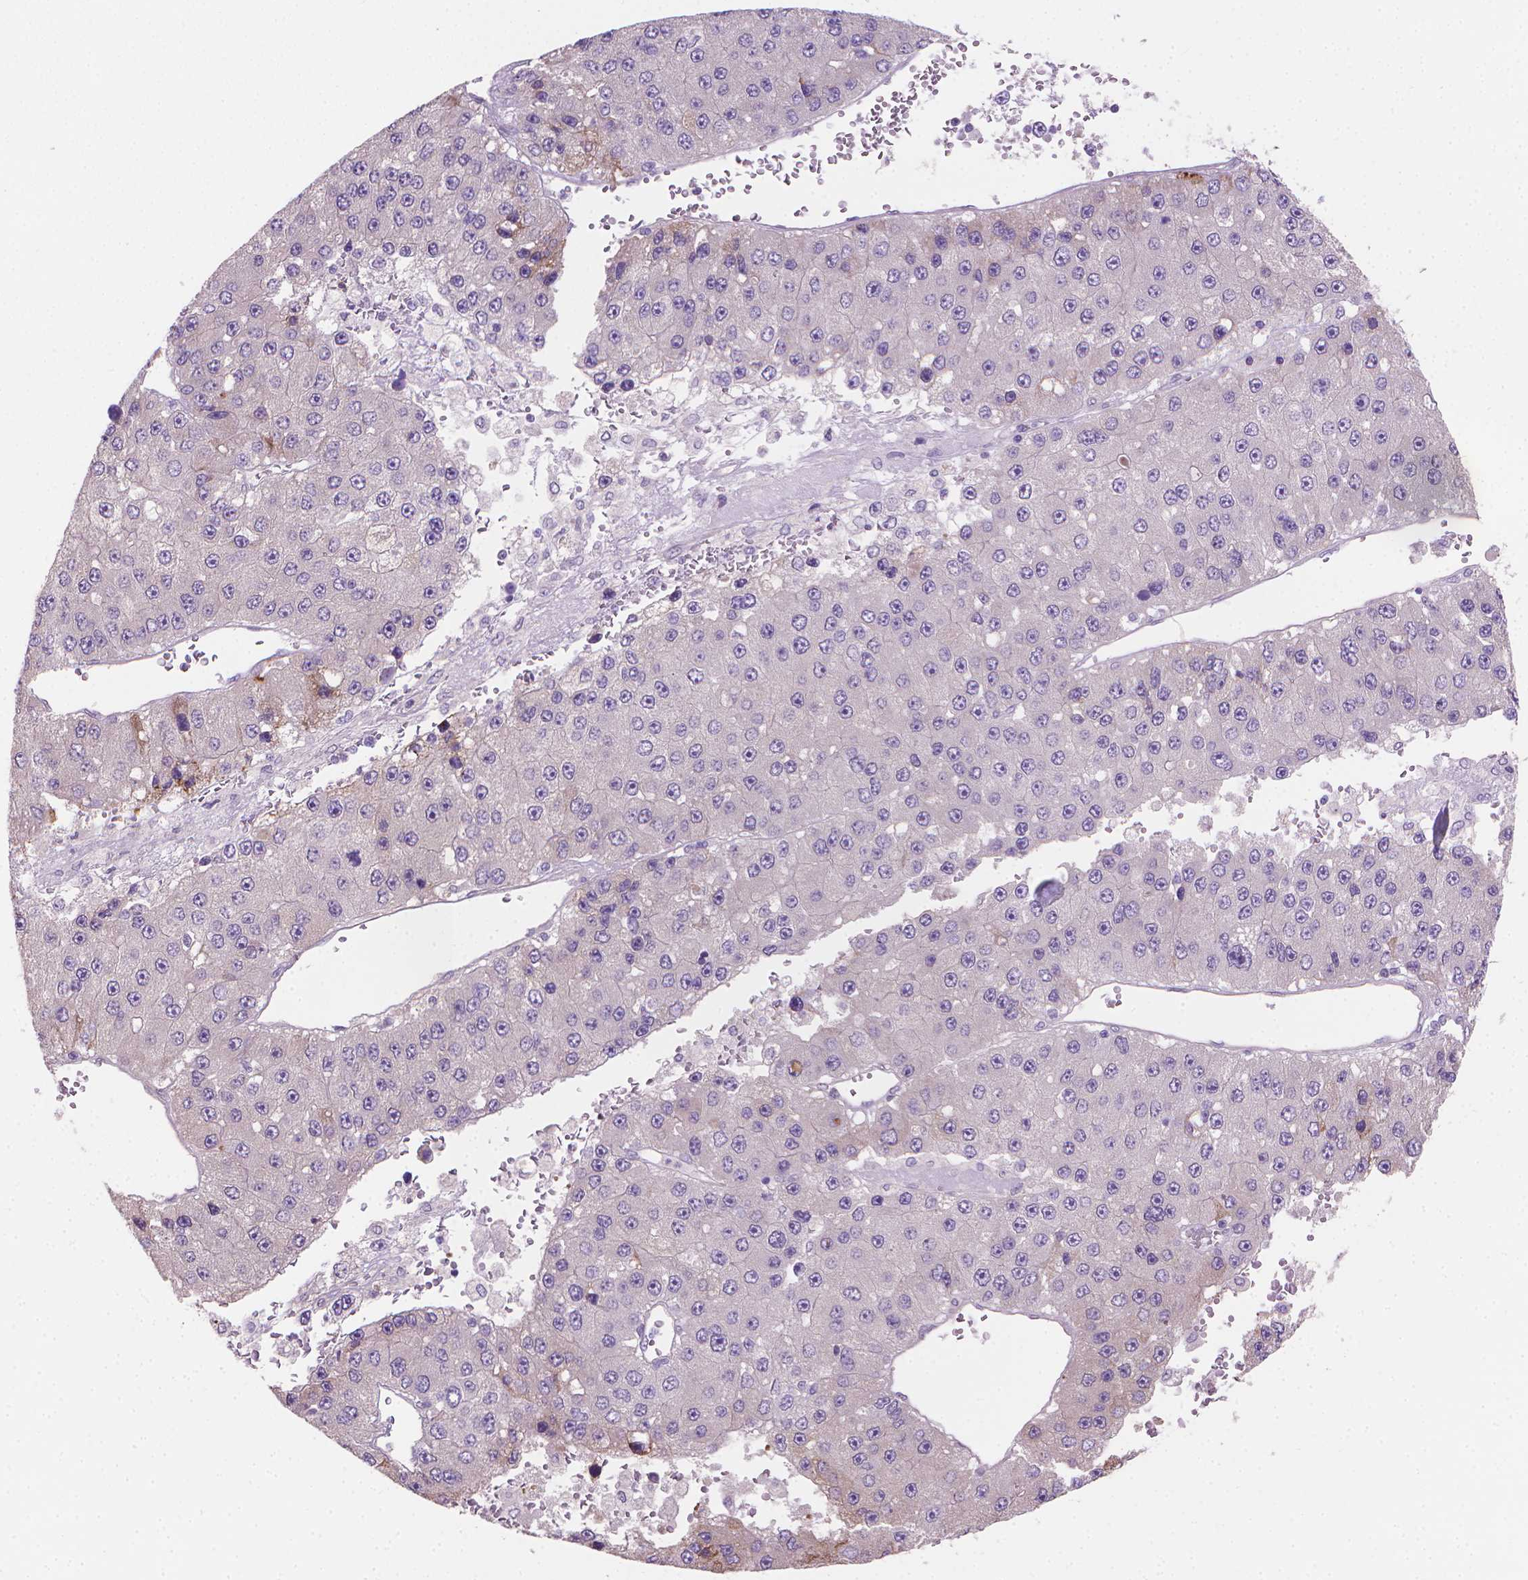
{"staining": {"intensity": "negative", "quantity": "none", "location": "none"}, "tissue": "liver cancer", "cell_type": "Tumor cells", "image_type": "cancer", "snomed": [{"axis": "morphology", "description": "Carcinoma, Hepatocellular, NOS"}, {"axis": "topography", "description": "Liver"}], "caption": "Liver cancer (hepatocellular carcinoma) stained for a protein using immunohistochemistry exhibits no staining tumor cells.", "gene": "GSDMA", "patient": {"sex": "female", "age": 73}}